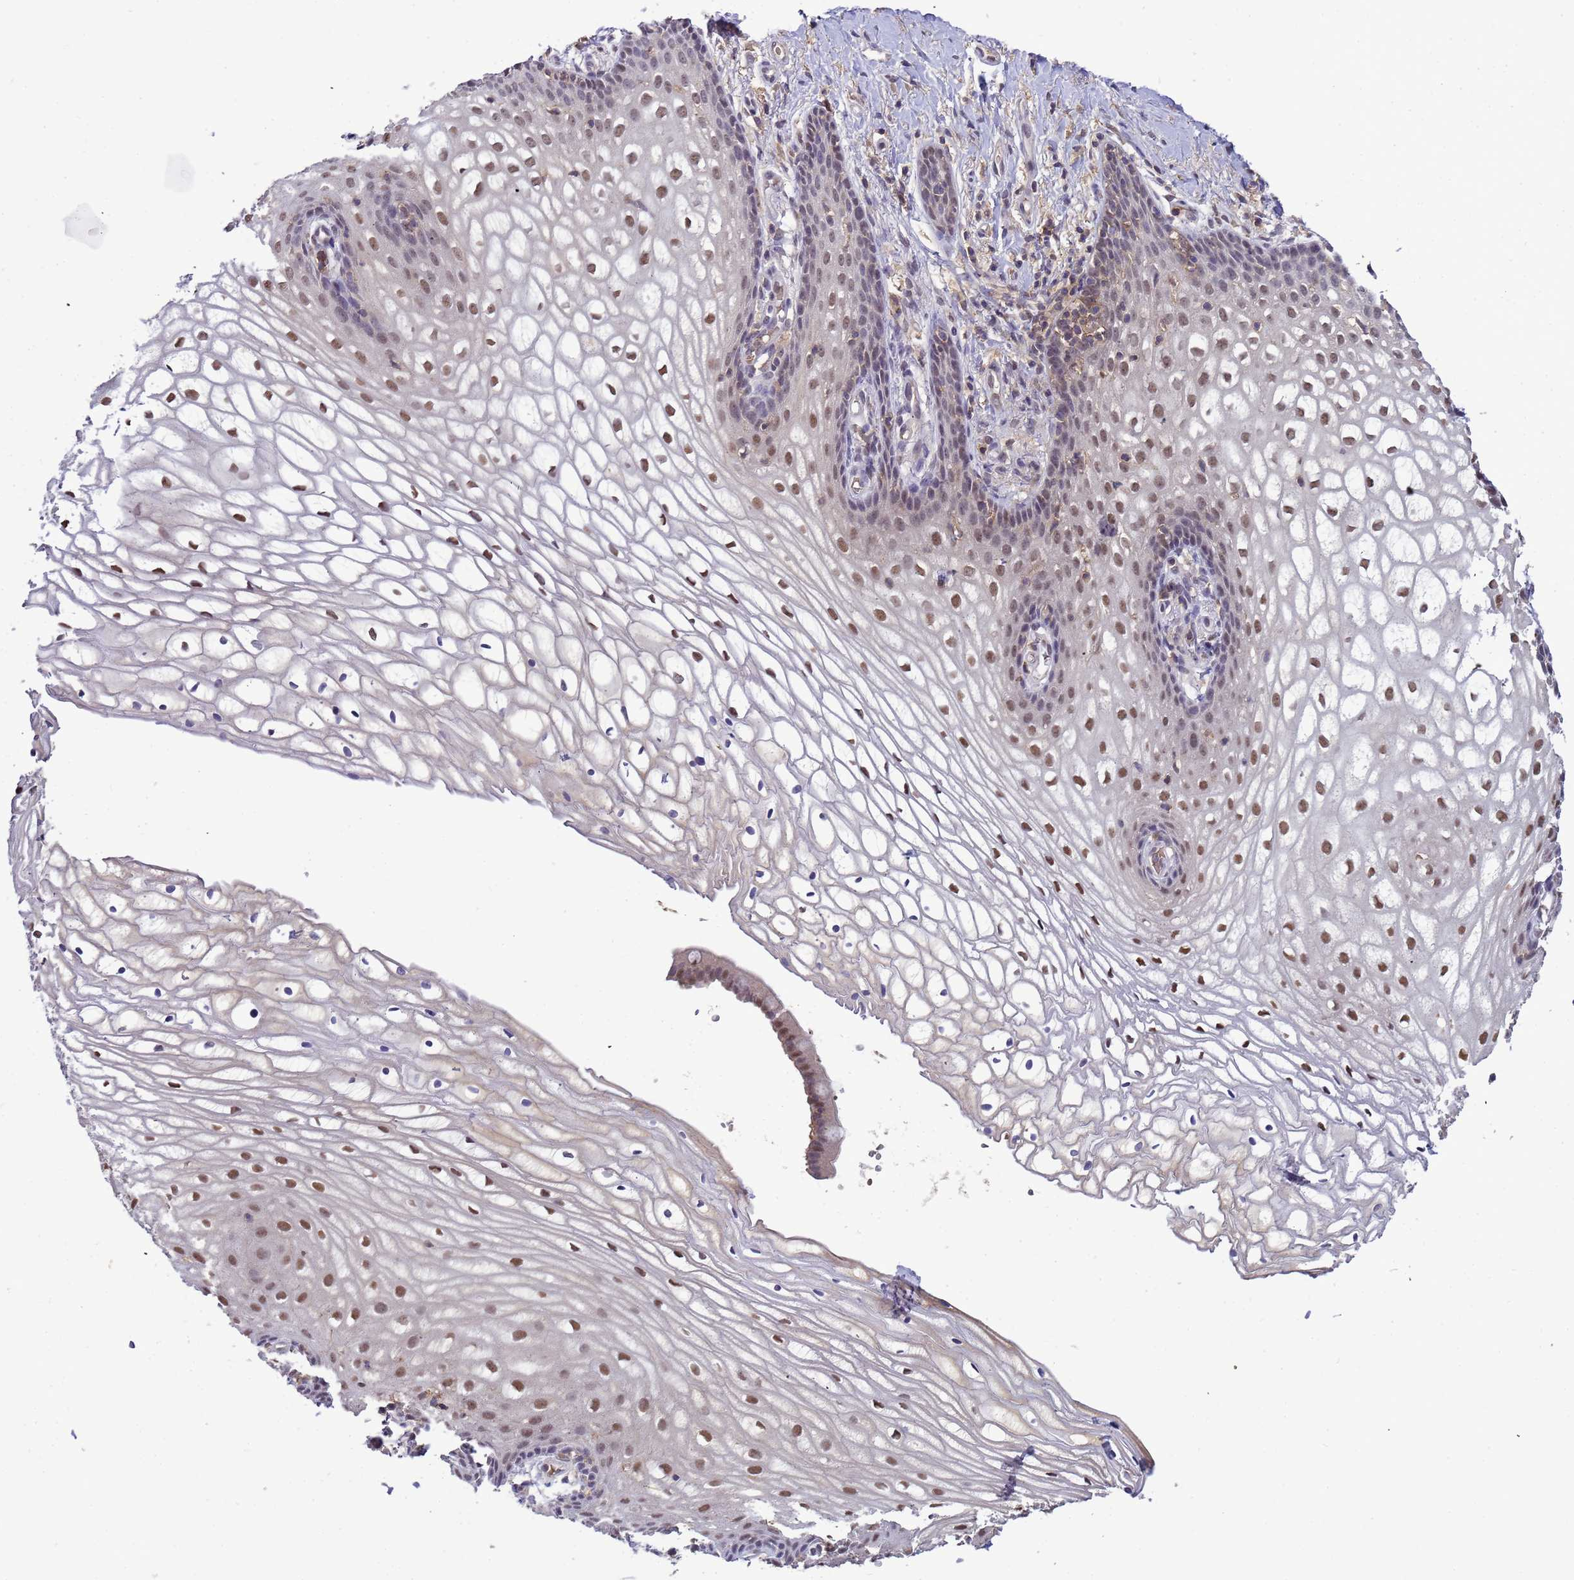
{"staining": {"intensity": "moderate", "quantity": "<25%", "location": "nuclear"}, "tissue": "vagina", "cell_type": "Squamous epithelial cells", "image_type": "normal", "snomed": [{"axis": "morphology", "description": "Normal tissue, NOS"}, {"axis": "topography", "description": "Vagina"}], "caption": "About <25% of squamous epithelial cells in normal vagina demonstrate moderate nuclear protein positivity as visualized by brown immunohistochemical staining.", "gene": "CD53", "patient": {"sex": "female", "age": 60}}